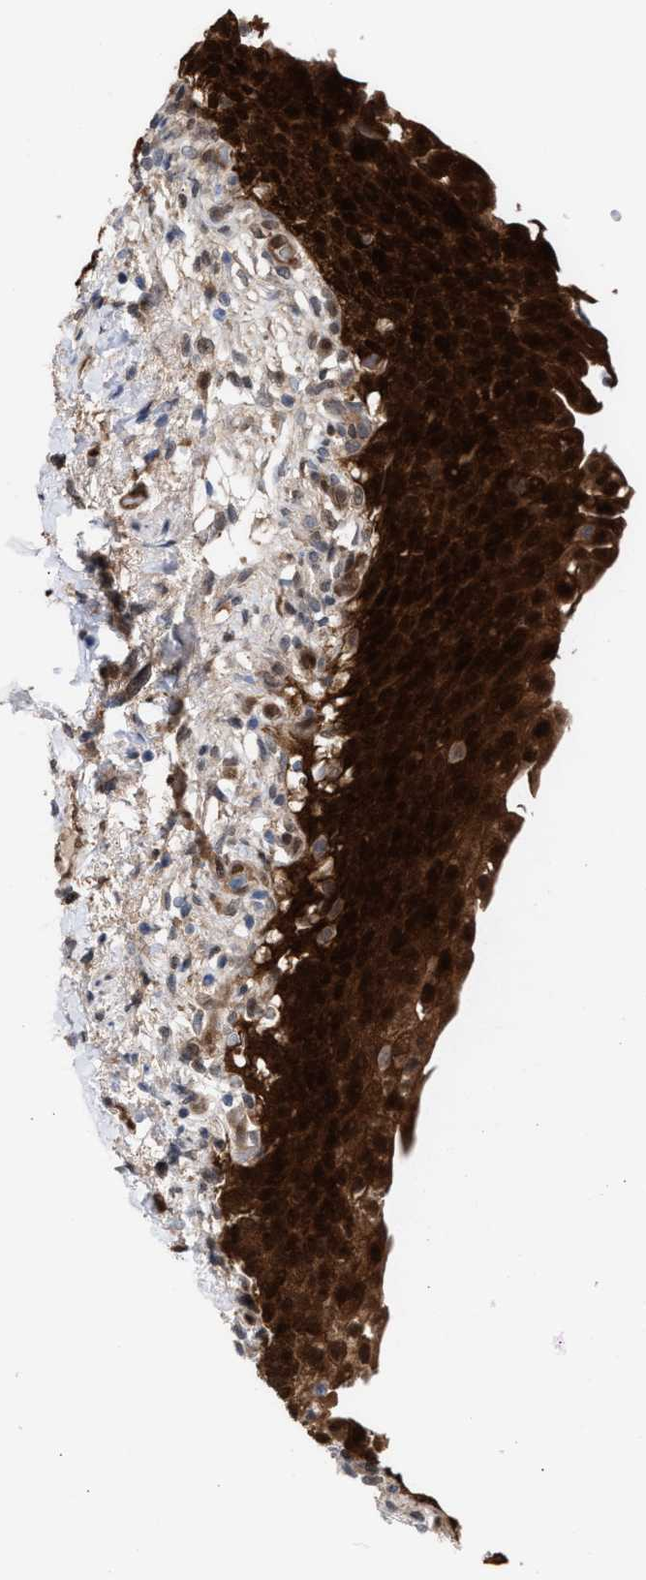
{"staining": {"intensity": "strong", "quantity": ">75%", "location": "cytoplasmic/membranous,nuclear"}, "tissue": "urinary bladder", "cell_type": "Urothelial cells", "image_type": "normal", "snomed": [{"axis": "morphology", "description": "Normal tissue, NOS"}, {"axis": "topography", "description": "Urinary bladder"}], "caption": "This histopathology image displays immunohistochemistry (IHC) staining of unremarkable urinary bladder, with high strong cytoplasmic/membranous,nuclear positivity in about >75% of urothelial cells.", "gene": "TP53I3", "patient": {"sex": "female", "age": 60}}